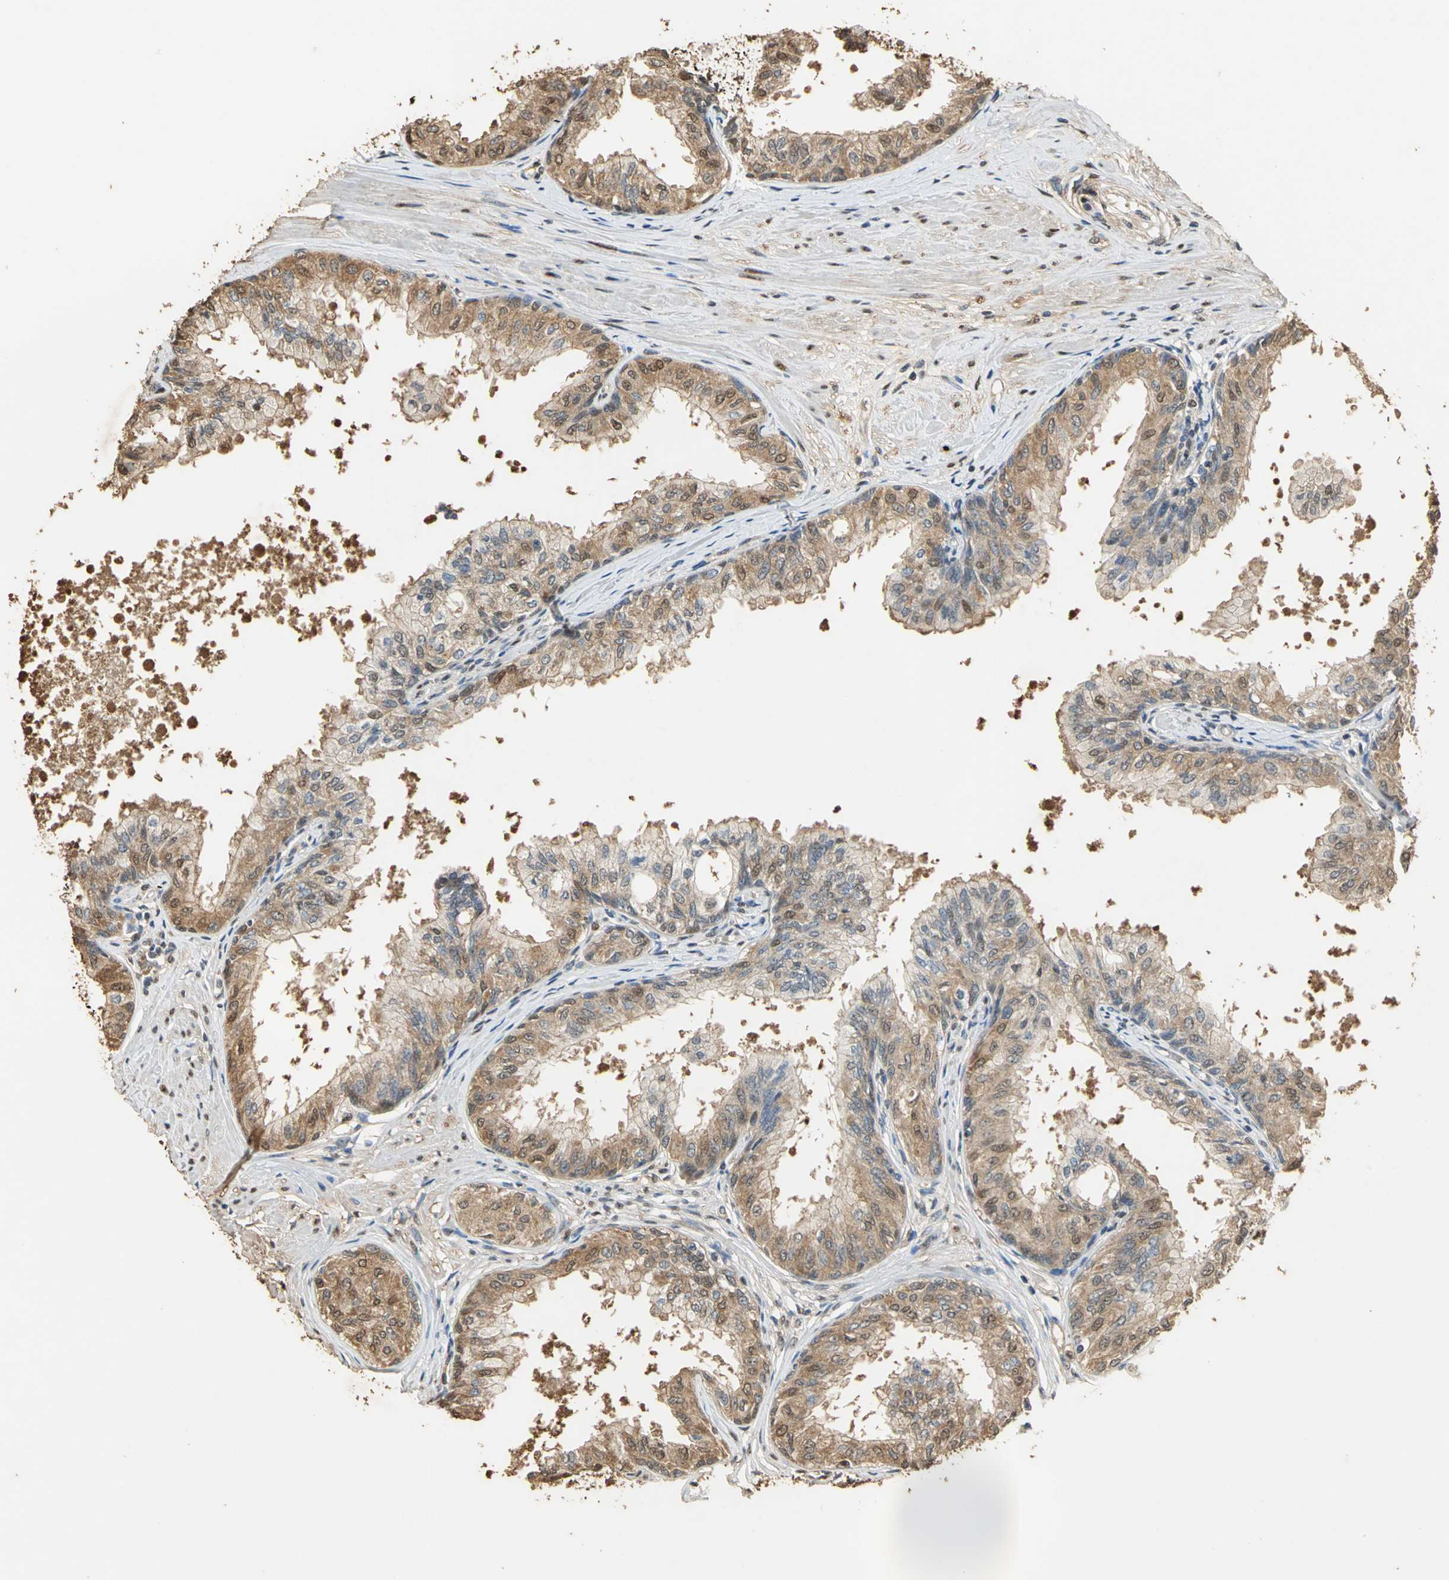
{"staining": {"intensity": "moderate", "quantity": ">75%", "location": "cytoplasmic/membranous"}, "tissue": "prostate", "cell_type": "Glandular cells", "image_type": "normal", "snomed": [{"axis": "morphology", "description": "Normal tissue, NOS"}, {"axis": "topography", "description": "Prostate"}, {"axis": "topography", "description": "Seminal veicle"}], "caption": "Moderate cytoplasmic/membranous staining for a protein is appreciated in about >75% of glandular cells of benign prostate using immunohistochemistry.", "gene": "GAPDH", "patient": {"sex": "male", "age": 60}}